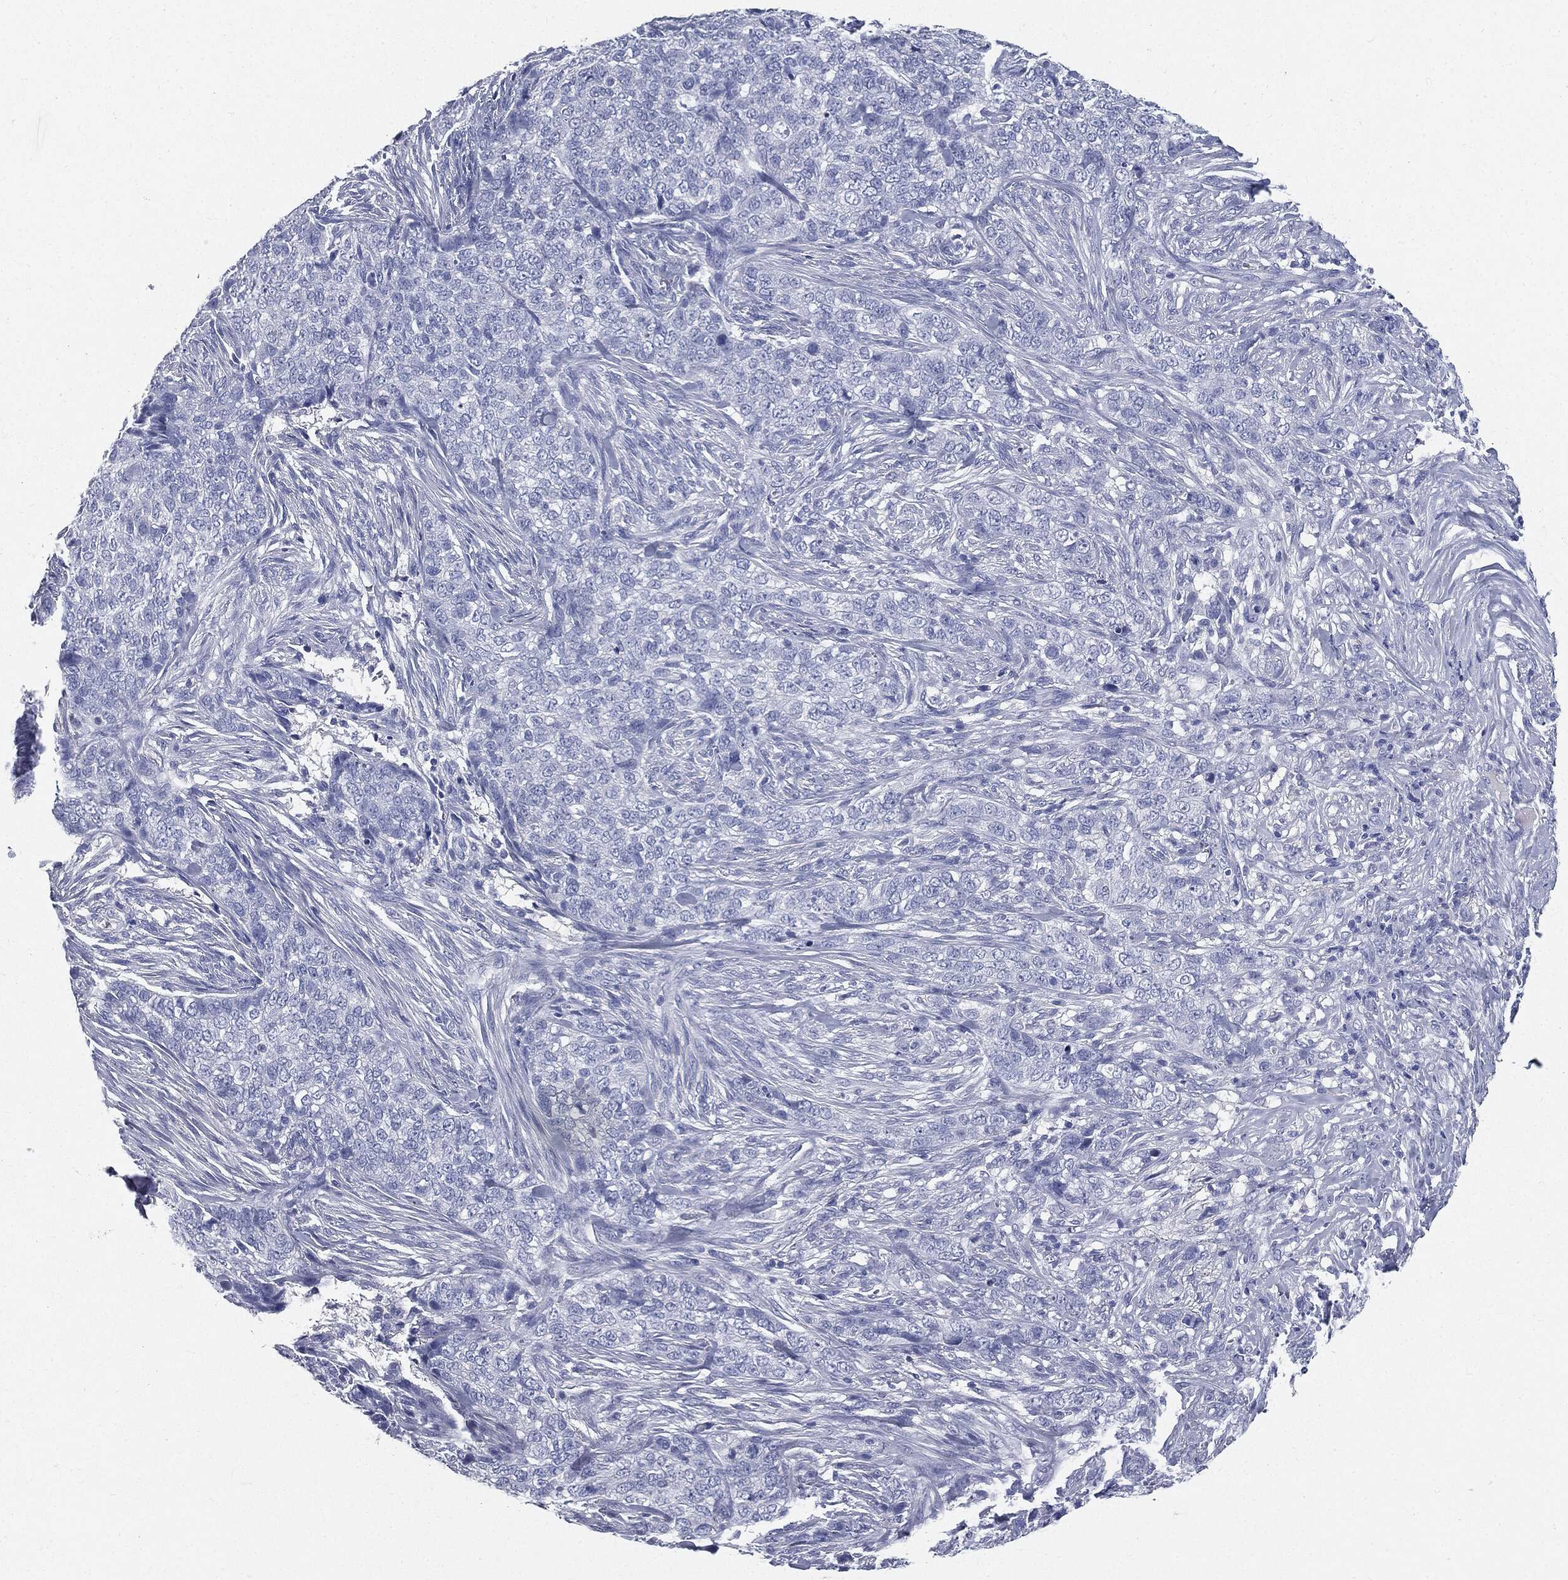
{"staining": {"intensity": "negative", "quantity": "none", "location": "none"}, "tissue": "skin cancer", "cell_type": "Tumor cells", "image_type": "cancer", "snomed": [{"axis": "morphology", "description": "Basal cell carcinoma"}, {"axis": "topography", "description": "Skin"}], "caption": "Immunohistochemistry (IHC) of human skin cancer demonstrates no expression in tumor cells.", "gene": "CUZD1", "patient": {"sex": "female", "age": 69}}